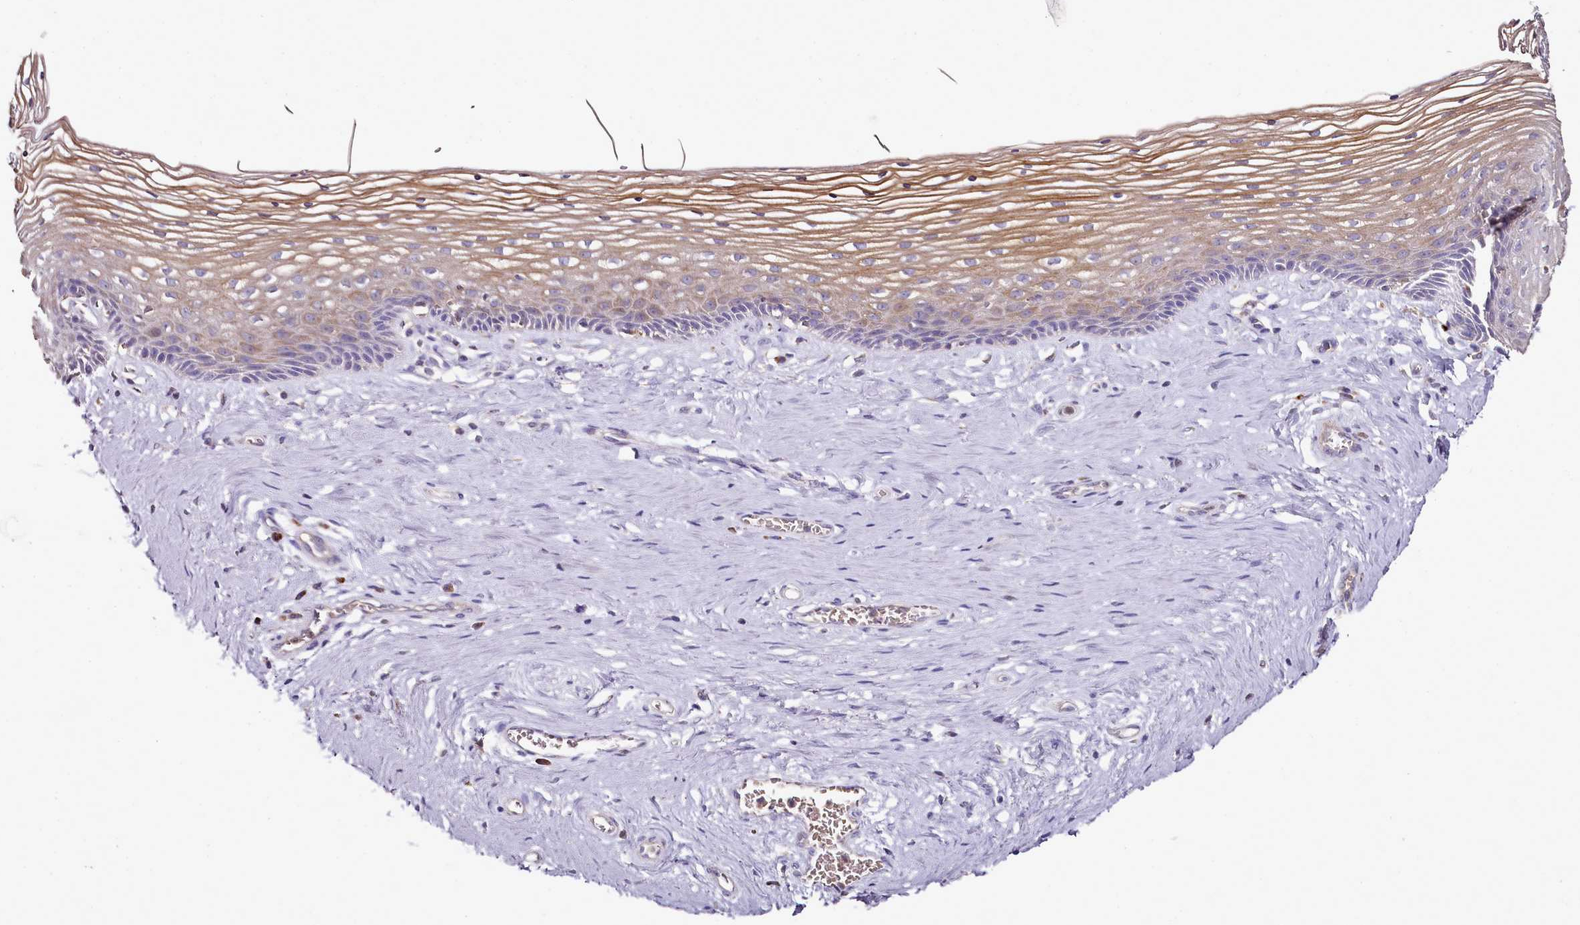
{"staining": {"intensity": "moderate", "quantity": ">75%", "location": "cytoplasmic/membranous"}, "tissue": "vagina", "cell_type": "Squamous epithelial cells", "image_type": "normal", "snomed": [{"axis": "morphology", "description": "Normal tissue, NOS"}, {"axis": "topography", "description": "Vagina"}], "caption": "The immunohistochemical stain labels moderate cytoplasmic/membranous positivity in squamous epithelial cells of normal vagina. (DAB = brown stain, brightfield microscopy at high magnification).", "gene": "ACSS1", "patient": {"sex": "female", "age": 46}}